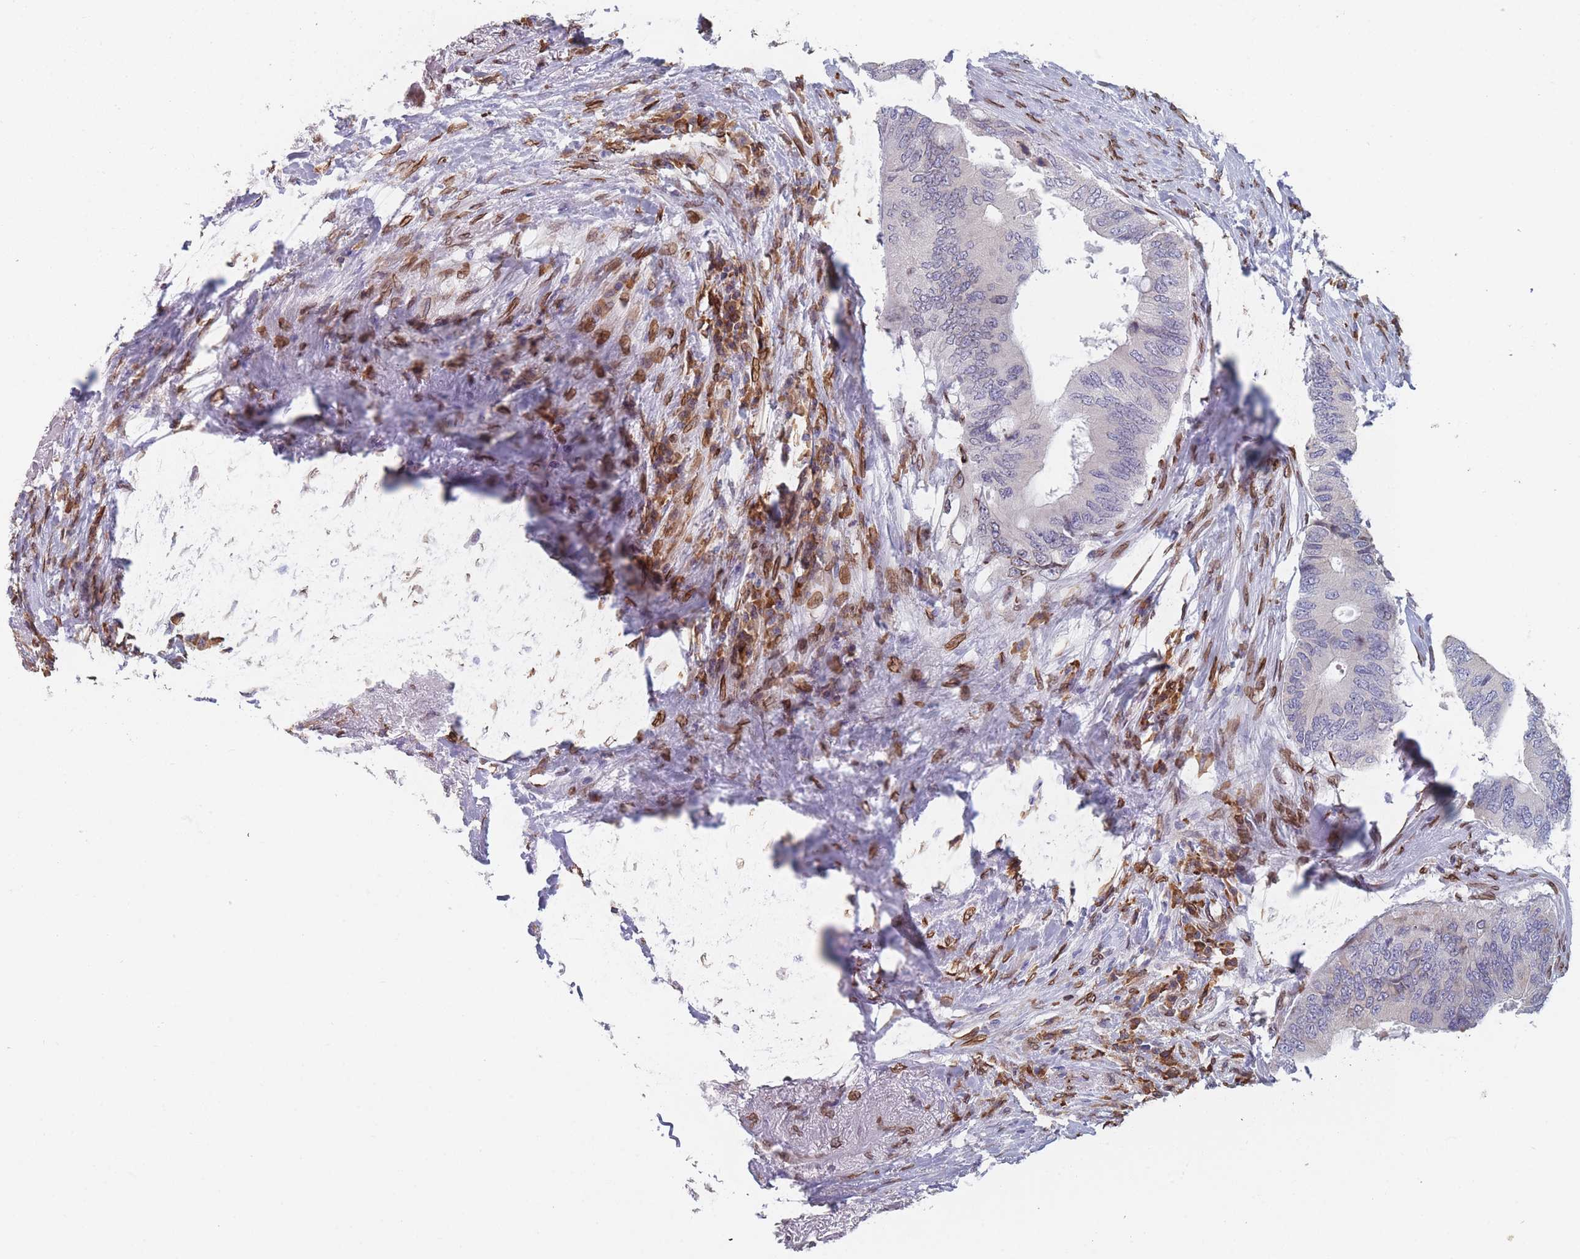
{"staining": {"intensity": "negative", "quantity": "none", "location": "none"}, "tissue": "colorectal cancer", "cell_type": "Tumor cells", "image_type": "cancer", "snomed": [{"axis": "morphology", "description": "Adenocarcinoma, NOS"}, {"axis": "topography", "description": "Colon"}], "caption": "High power microscopy histopathology image of an immunohistochemistry micrograph of colorectal cancer (adenocarcinoma), revealing no significant staining in tumor cells.", "gene": "ZBTB1", "patient": {"sex": "male", "age": 71}}